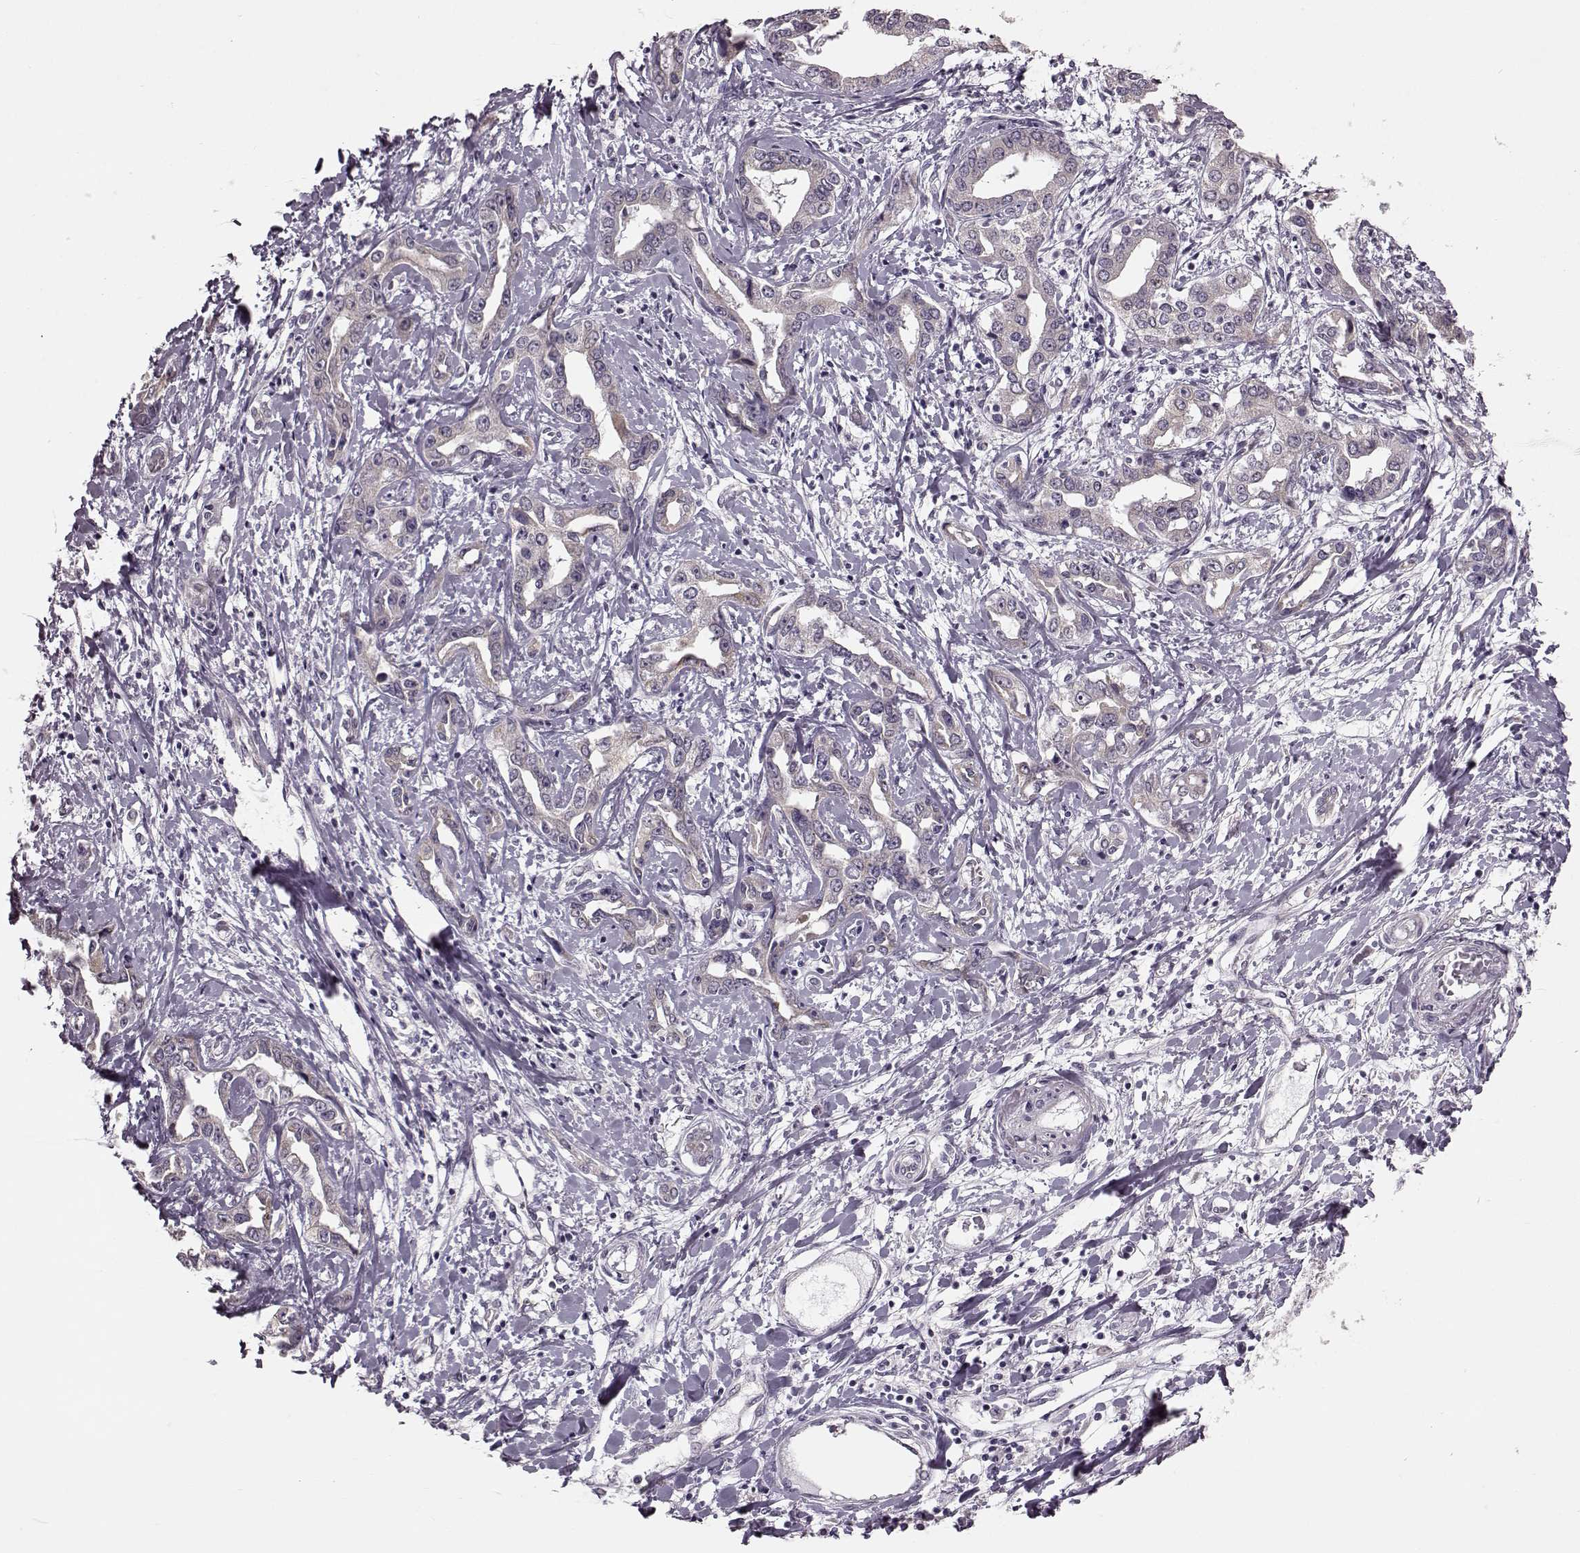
{"staining": {"intensity": "weak", "quantity": "<25%", "location": "cytoplasmic/membranous"}, "tissue": "liver cancer", "cell_type": "Tumor cells", "image_type": "cancer", "snomed": [{"axis": "morphology", "description": "Cholangiocarcinoma"}, {"axis": "topography", "description": "Liver"}], "caption": "An image of liver cholangiocarcinoma stained for a protein displays no brown staining in tumor cells.", "gene": "MAP6D1", "patient": {"sex": "male", "age": 59}}